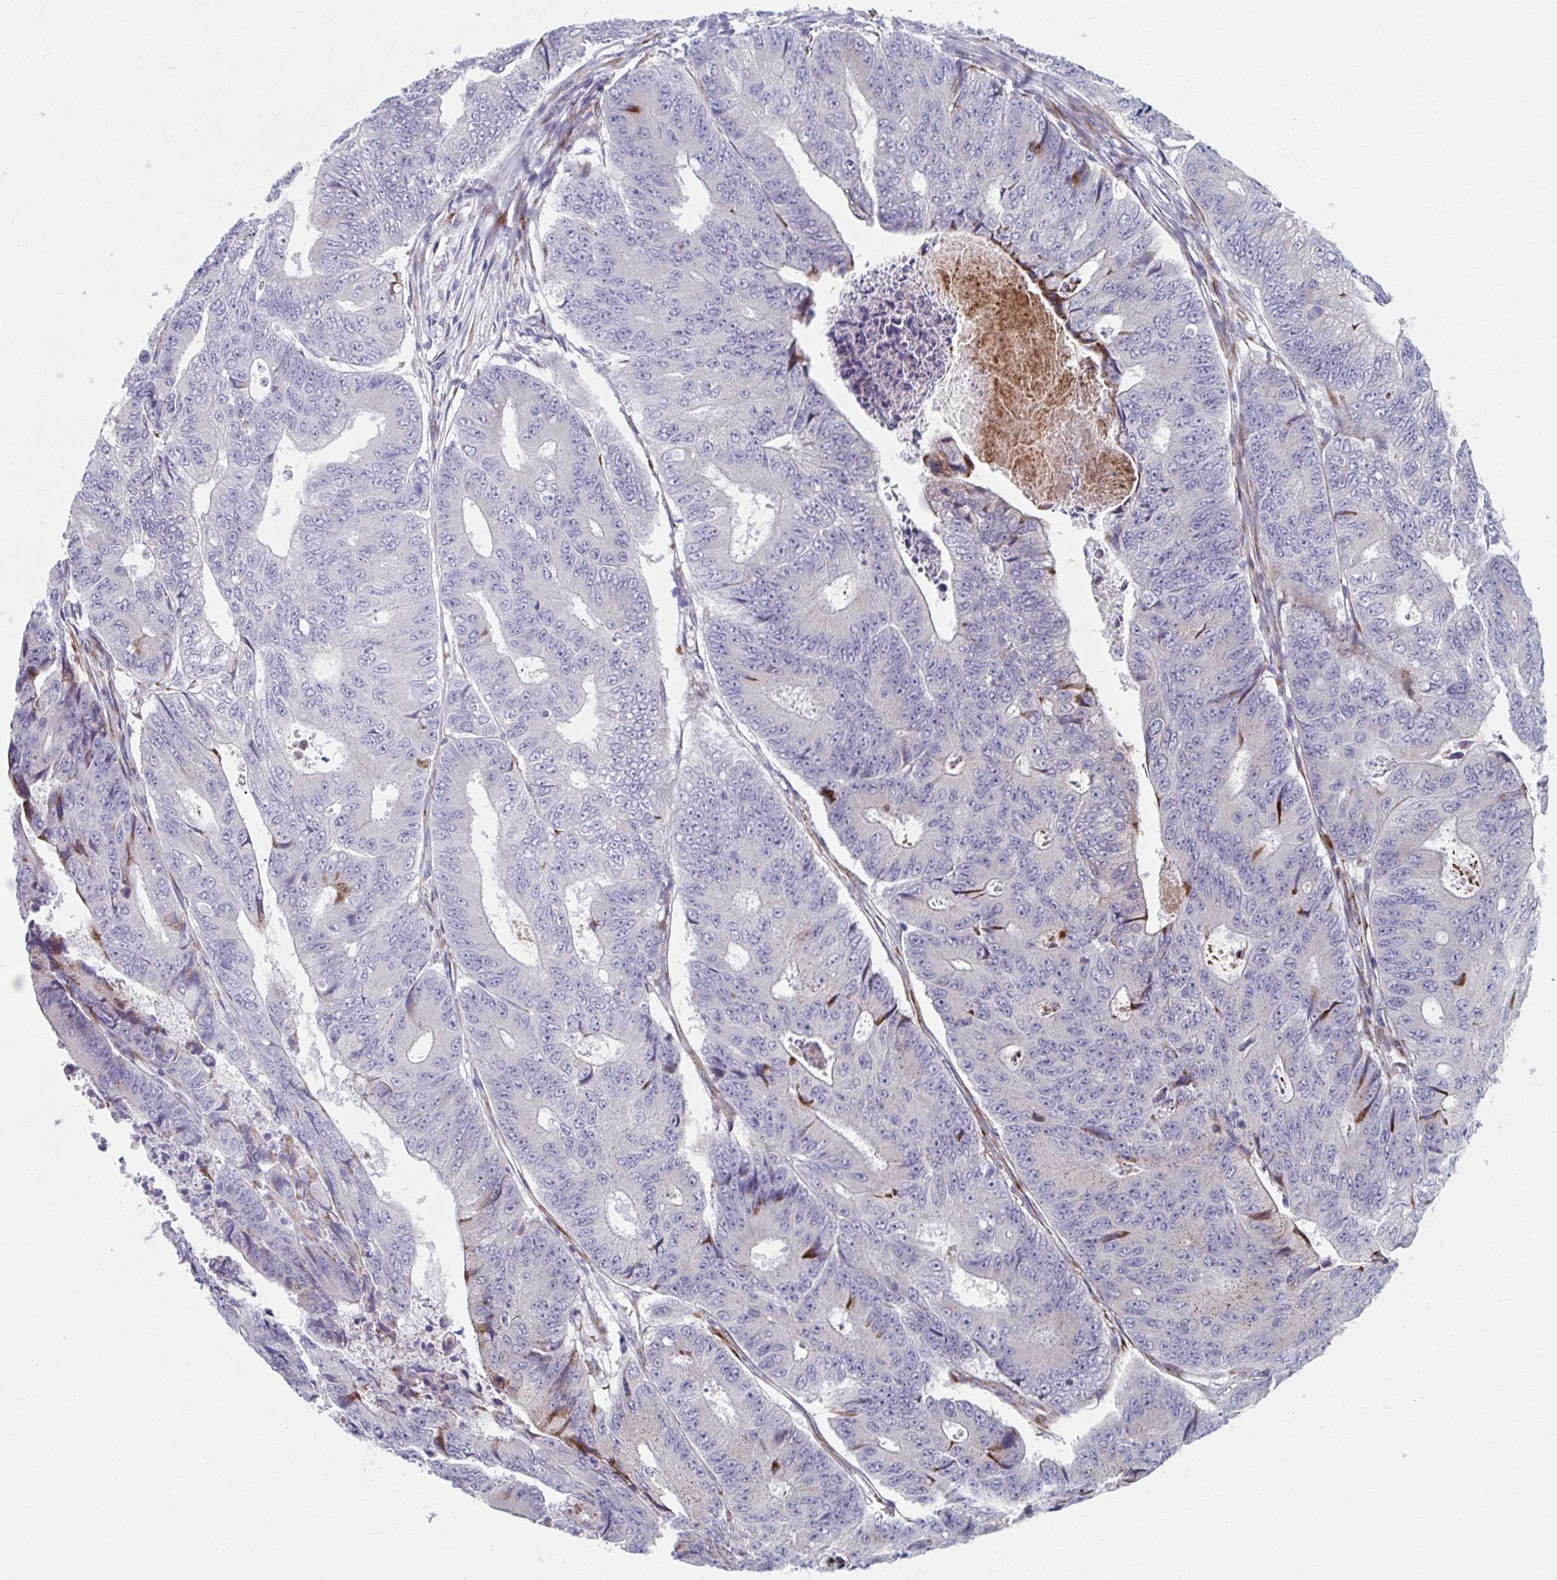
{"staining": {"intensity": "negative", "quantity": "none", "location": "none"}, "tissue": "colorectal cancer", "cell_type": "Tumor cells", "image_type": "cancer", "snomed": [{"axis": "morphology", "description": "Adenocarcinoma, NOS"}, {"axis": "topography", "description": "Colon"}], "caption": "Colorectal cancer (adenocarcinoma) stained for a protein using immunohistochemistry exhibits no staining tumor cells.", "gene": "OLFM2", "patient": {"sex": "female", "age": 48}}